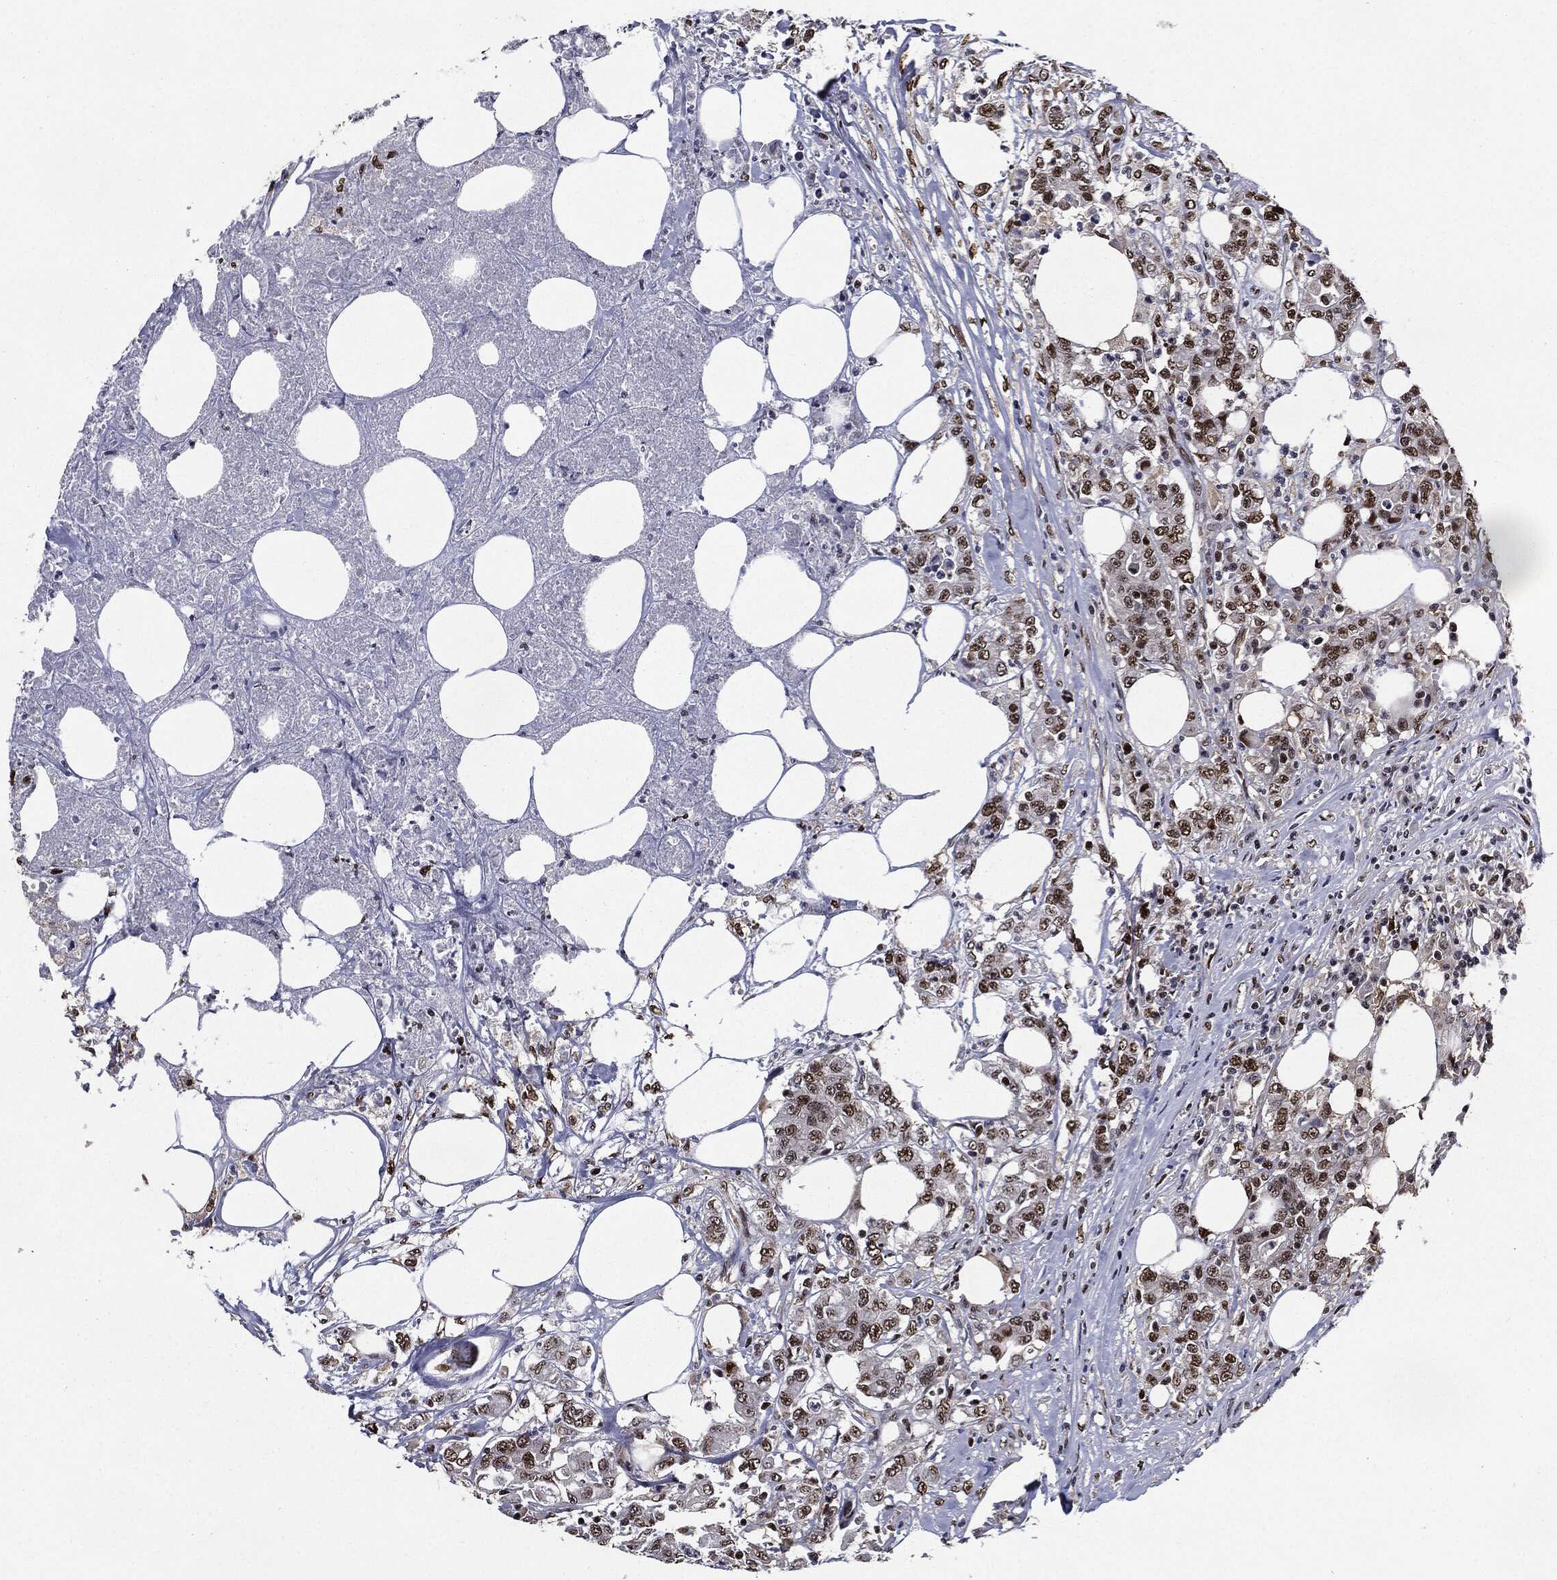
{"staining": {"intensity": "moderate", "quantity": ">75%", "location": "nuclear"}, "tissue": "colorectal cancer", "cell_type": "Tumor cells", "image_type": "cancer", "snomed": [{"axis": "morphology", "description": "Adenocarcinoma, NOS"}, {"axis": "topography", "description": "Colon"}], "caption": "High-magnification brightfield microscopy of colorectal cancer (adenocarcinoma) stained with DAB (brown) and counterstained with hematoxylin (blue). tumor cells exhibit moderate nuclear expression is identified in approximately>75% of cells. The staining is performed using DAB brown chromogen to label protein expression. The nuclei are counter-stained blue using hematoxylin.", "gene": "JUN", "patient": {"sex": "female", "age": 48}}